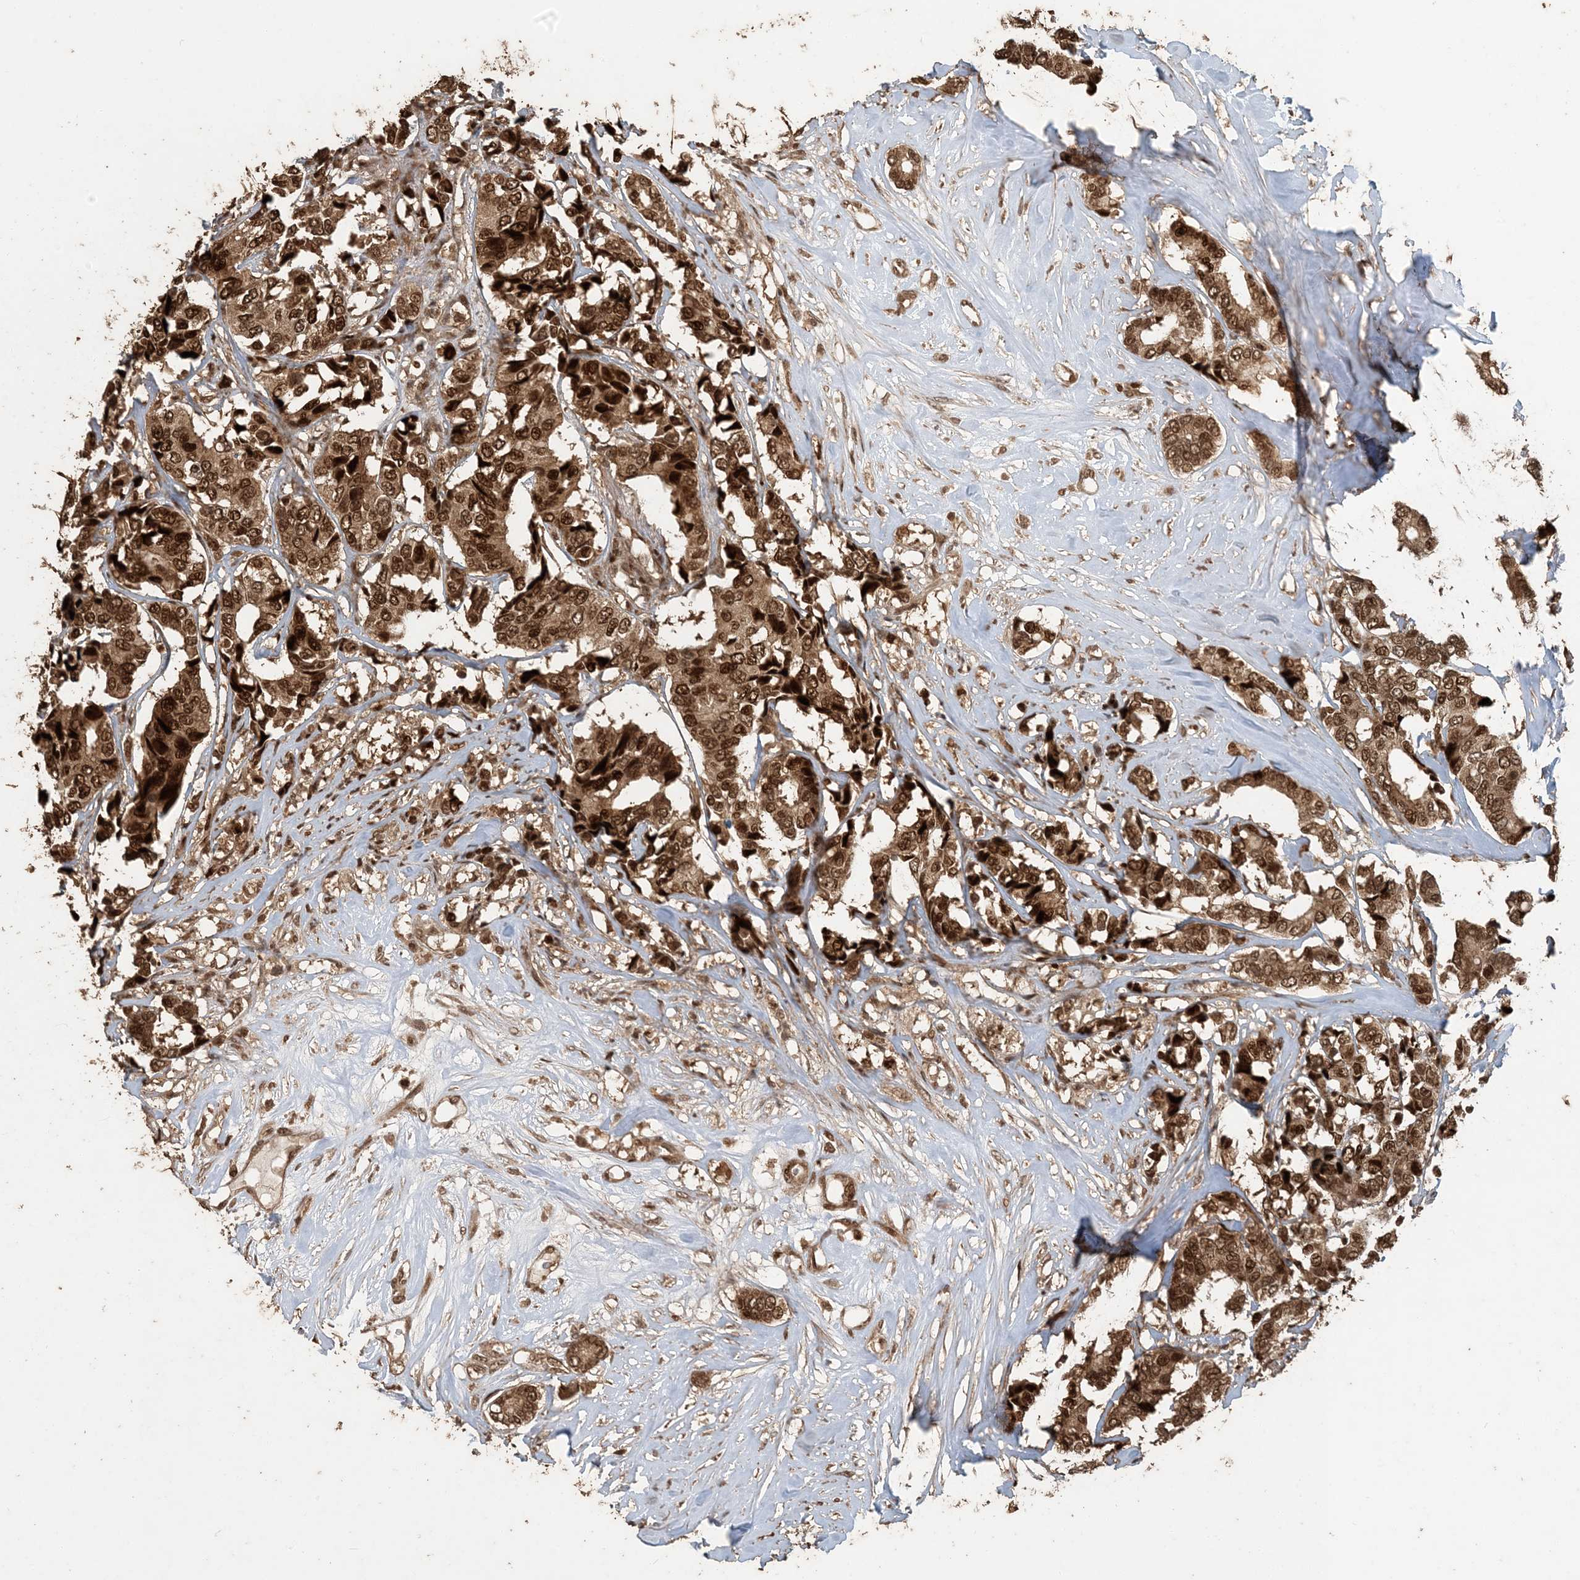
{"staining": {"intensity": "strong", "quantity": ">75%", "location": "cytoplasmic/membranous,nuclear"}, "tissue": "breast cancer", "cell_type": "Tumor cells", "image_type": "cancer", "snomed": [{"axis": "morphology", "description": "Duct carcinoma"}, {"axis": "topography", "description": "Breast"}], "caption": "DAB (3,3'-diaminobenzidine) immunohistochemical staining of breast cancer (infiltrating ductal carcinoma) exhibits strong cytoplasmic/membranous and nuclear protein staining in approximately >75% of tumor cells.", "gene": "ATP13A2", "patient": {"sex": "female", "age": 87}}